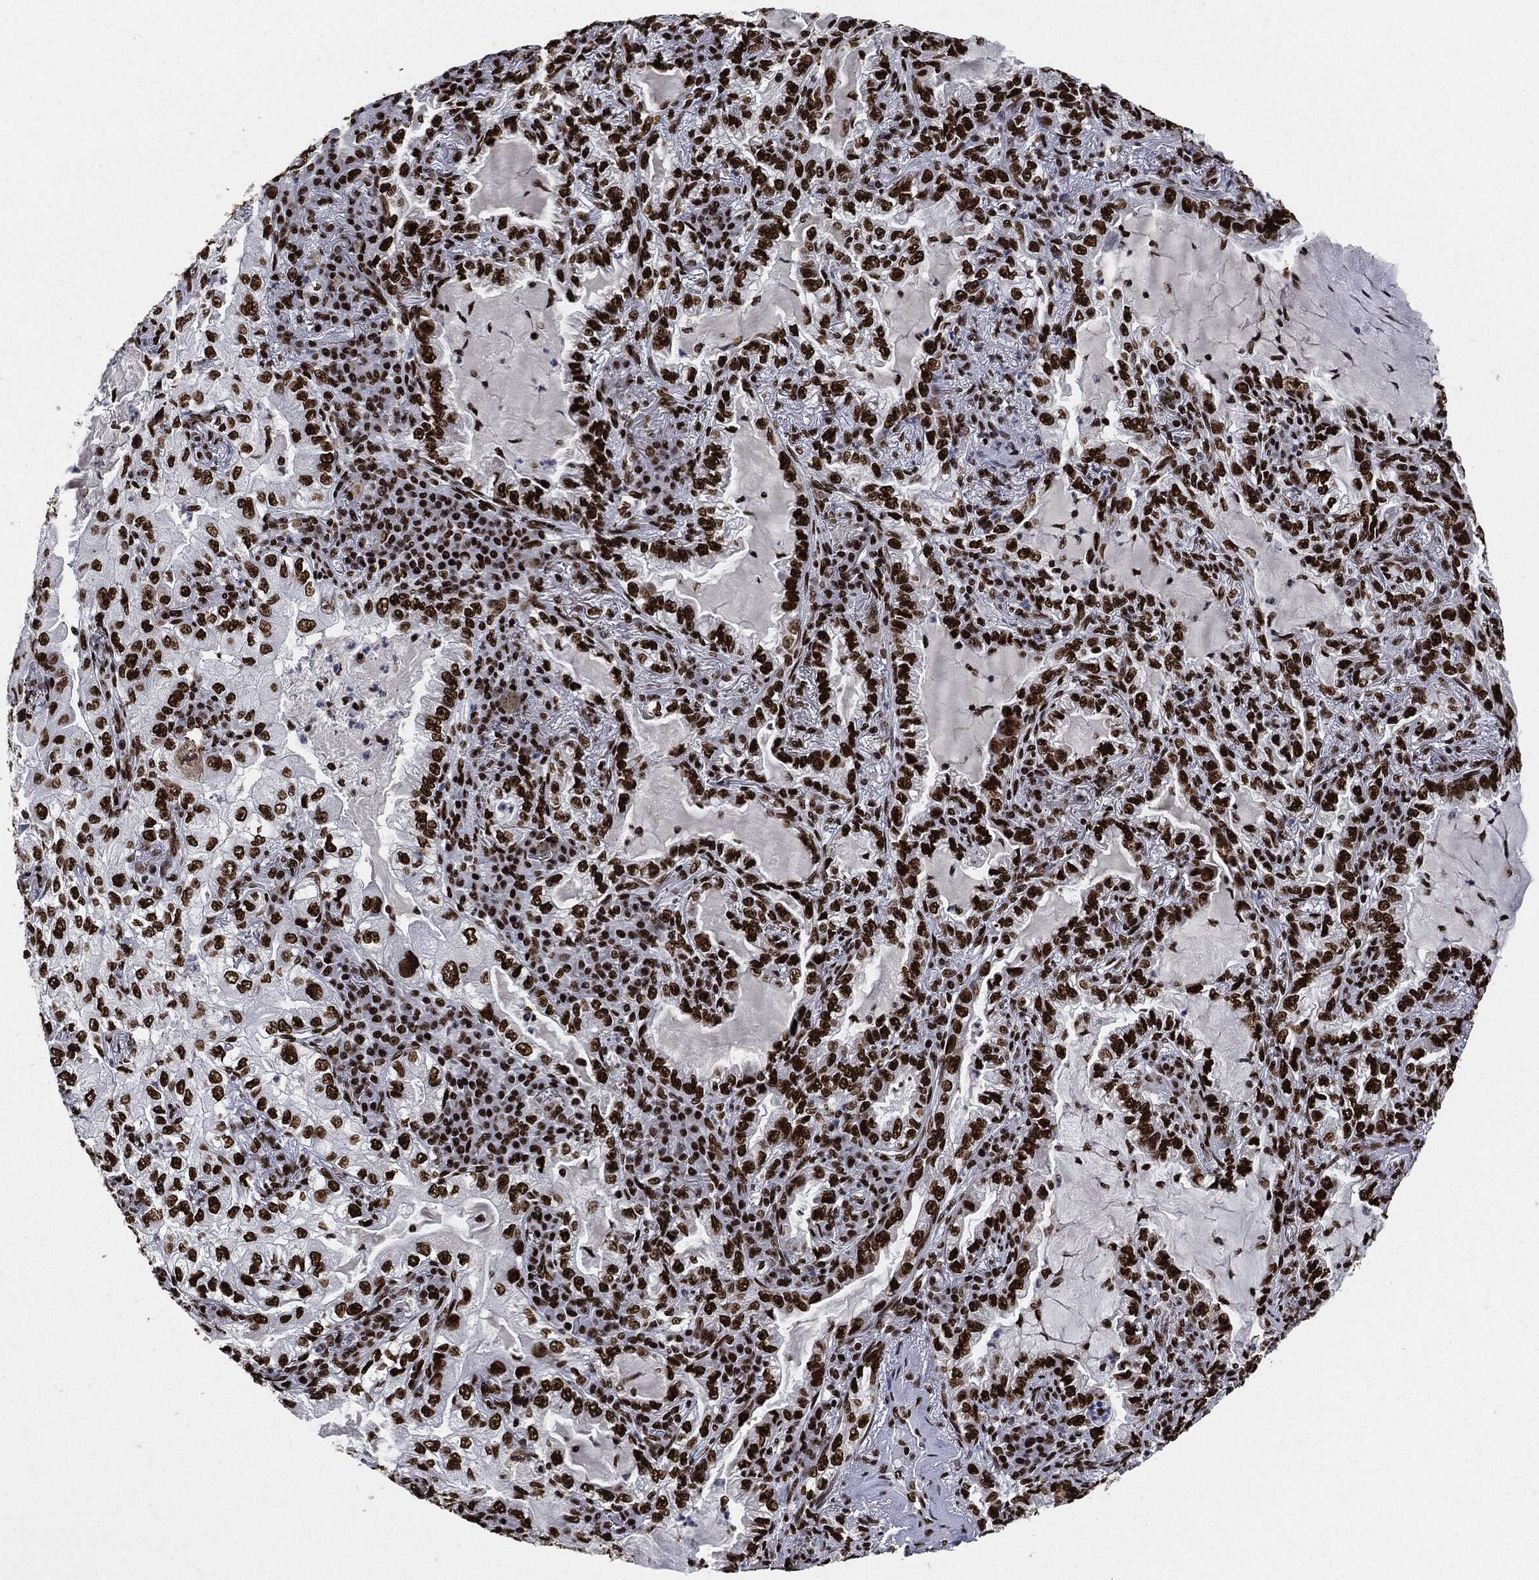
{"staining": {"intensity": "strong", "quantity": ">75%", "location": "nuclear"}, "tissue": "lung cancer", "cell_type": "Tumor cells", "image_type": "cancer", "snomed": [{"axis": "morphology", "description": "Adenocarcinoma, NOS"}, {"axis": "topography", "description": "Lung"}], "caption": "IHC photomicrograph of adenocarcinoma (lung) stained for a protein (brown), which demonstrates high levels of strong nuclear staining in approximately >75% of tumor cells.", "gene": "RECQL", "patient": {"sex": "female", "age": 73}}